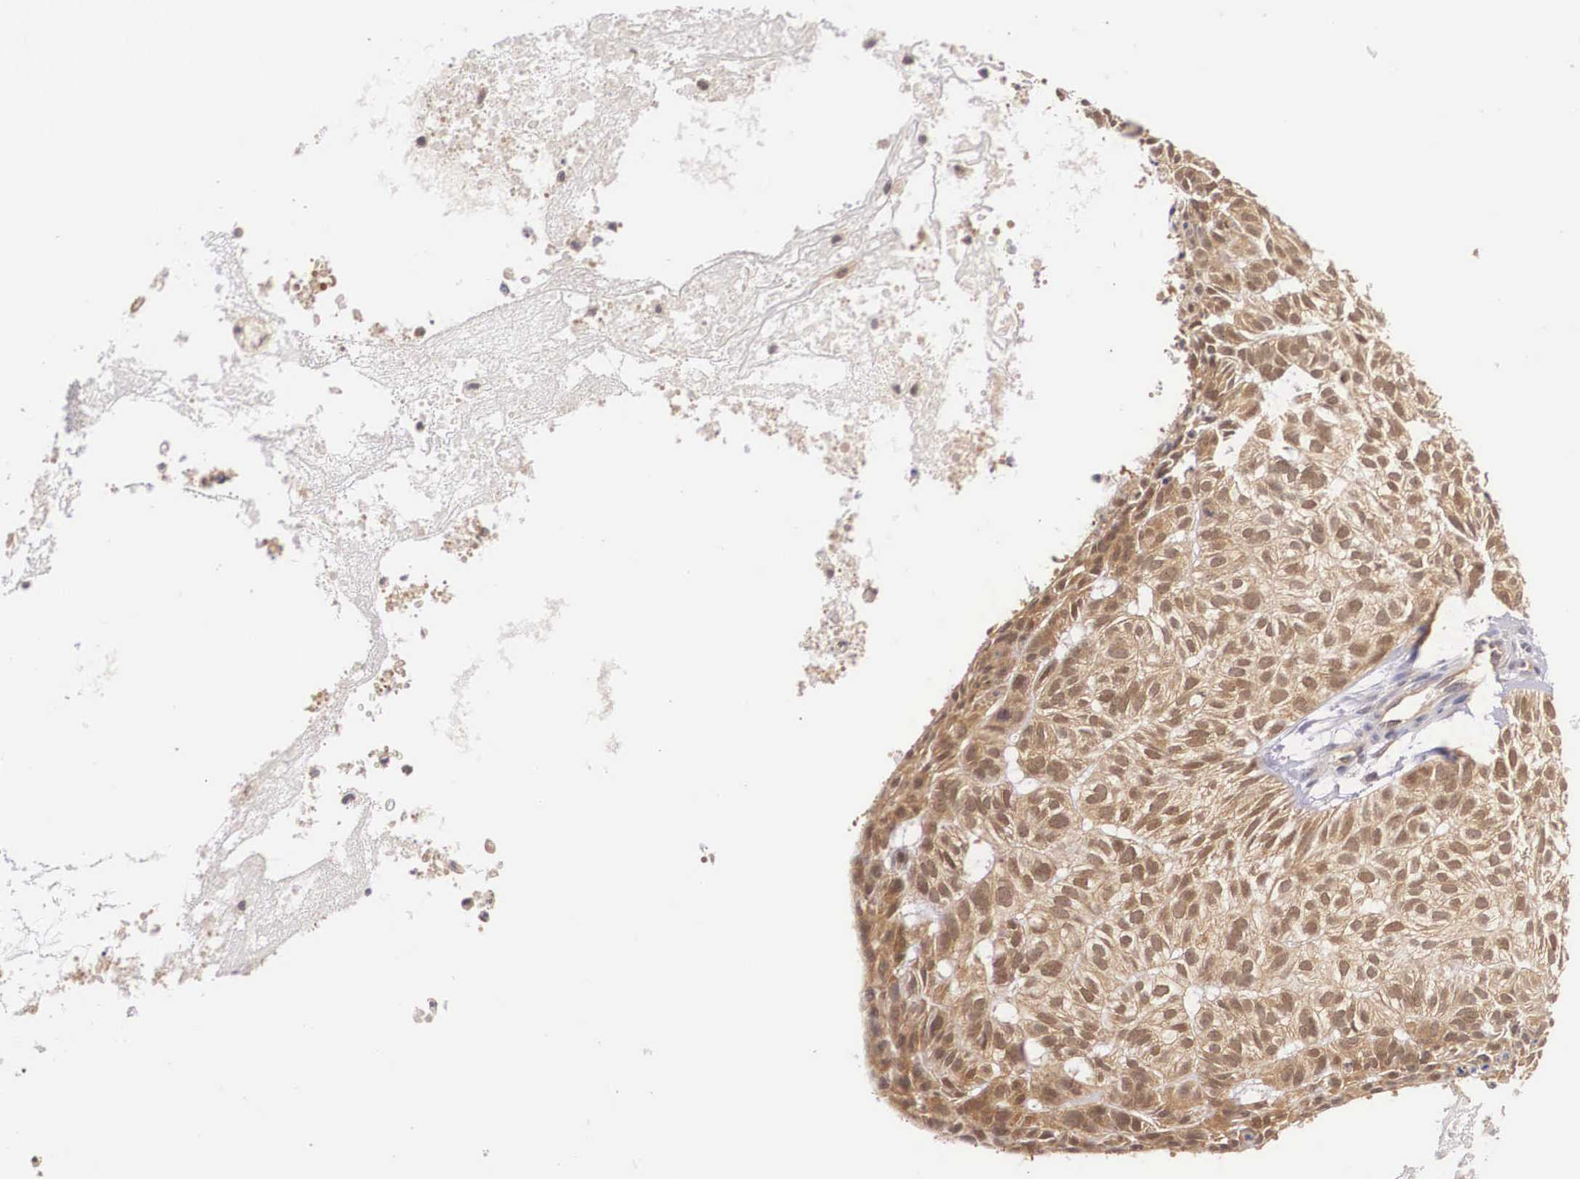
{"staining": {"intensity": "strong", "quantity": ">75%", "location": "cytoplasmic/membranous"}, "tissue": "skin cancer", "cell_type": "Tumor cells", "image_type": "cancer", "snomed": [{"axis": "morphology", "description": "Basal cell carcinoma"}, {"axis": "topography", "description": "Skin"}], "caption": "Immunohistochemical staining of basal cell carcinoma (skin) demonstrates strong cytoplasmic/membranous protein staining in about >75% of tumor cells.", "gene": "IGBP1", "patient": {"sex": "male", "age": 75}}